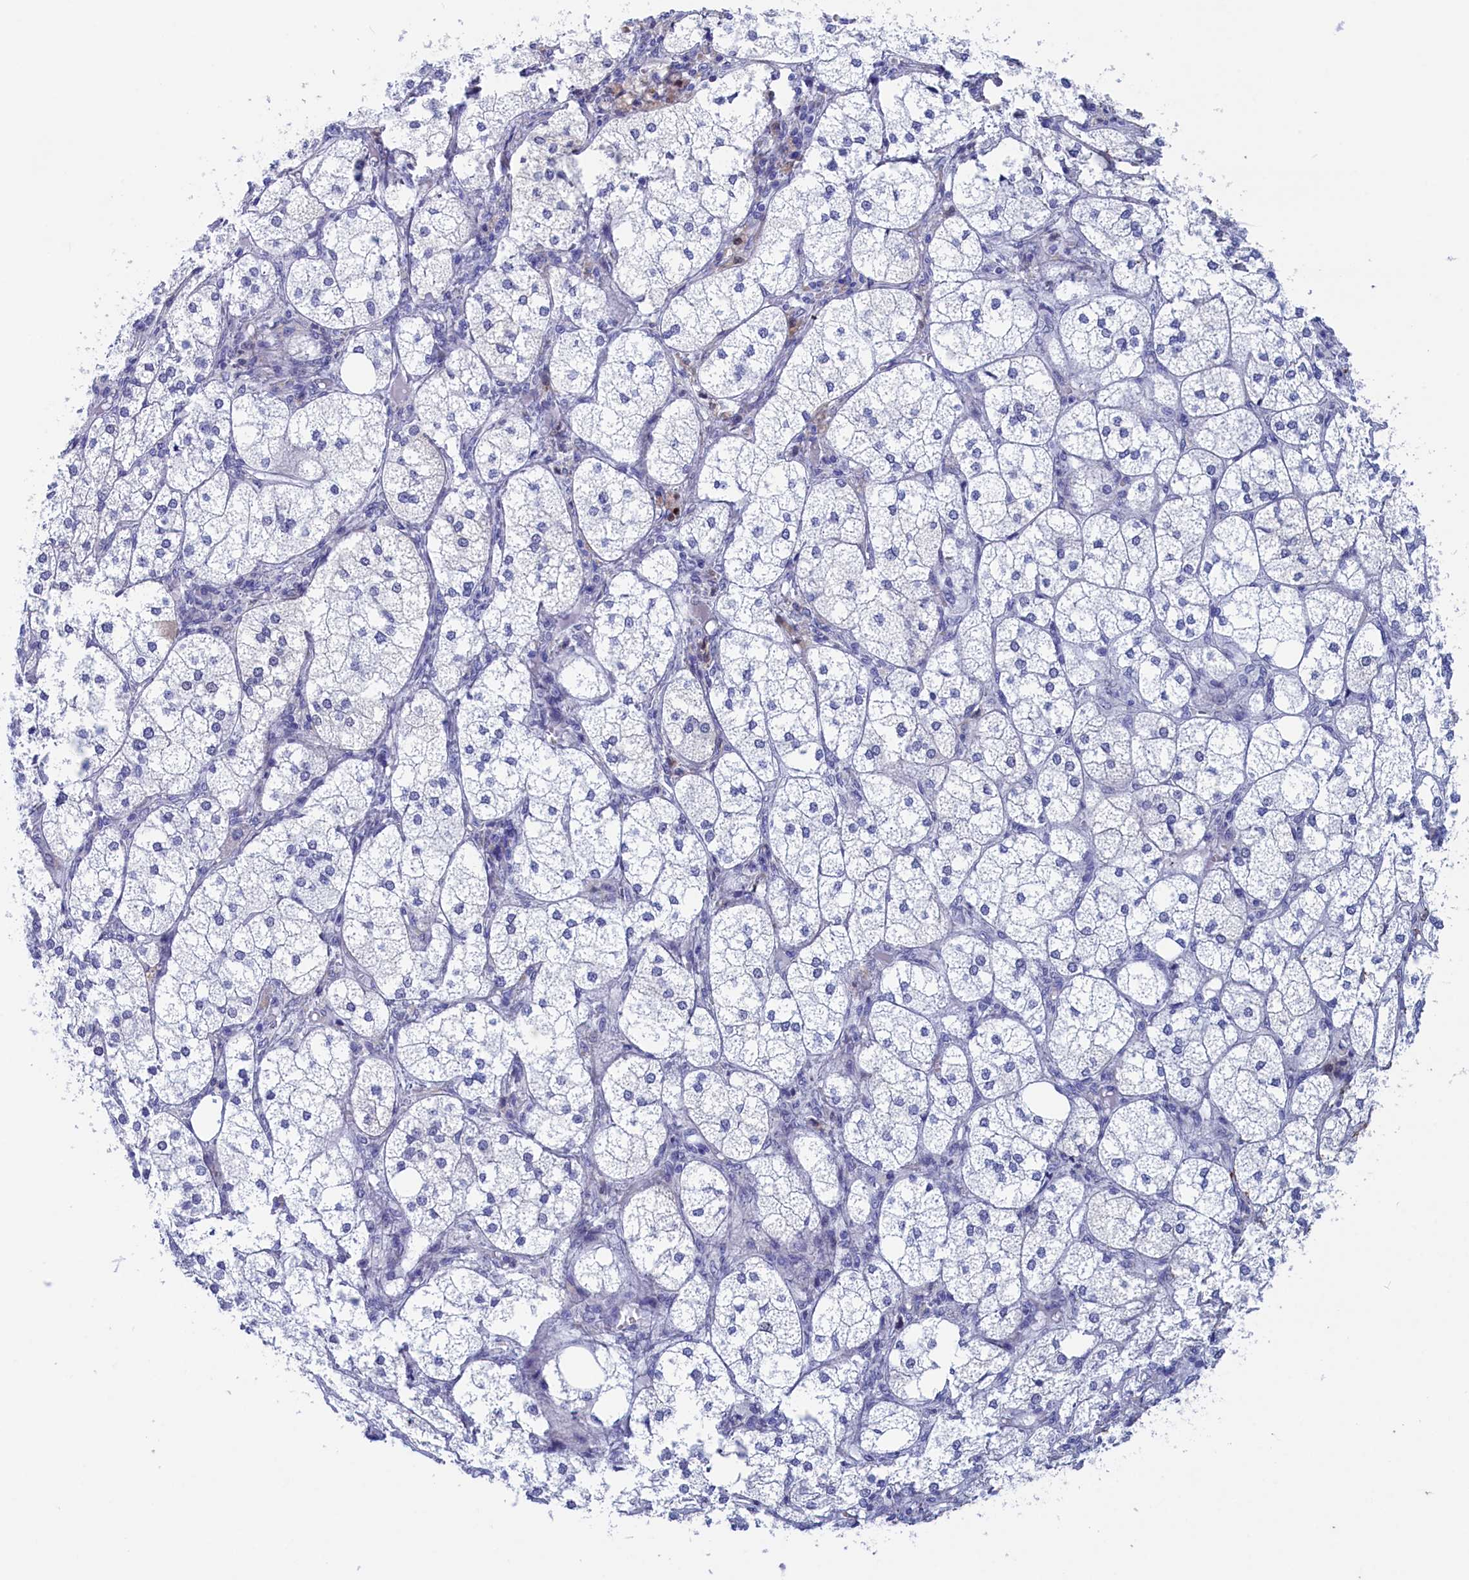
{"staining": {"intensity": "negative", "quantity": "none", "location": "none"}, "tissue": "adrenal gland", "cell_type": "Glandular cells", "image_type": "normal", "snomed": [{"axis": "morphology", "description": "Normal tissue, NOS"}, {"axis": "topography", "description": "Adrenal gland"}], "caption": "This image is of normal adrenal gland stained with immunohistochemistry (IHC) to label a protein in brown with the nuclei are counter-stained blue. There is no staining in glandular cells.", "gene": "WDR83", "patient": {"sex": "female", "age": 61}}